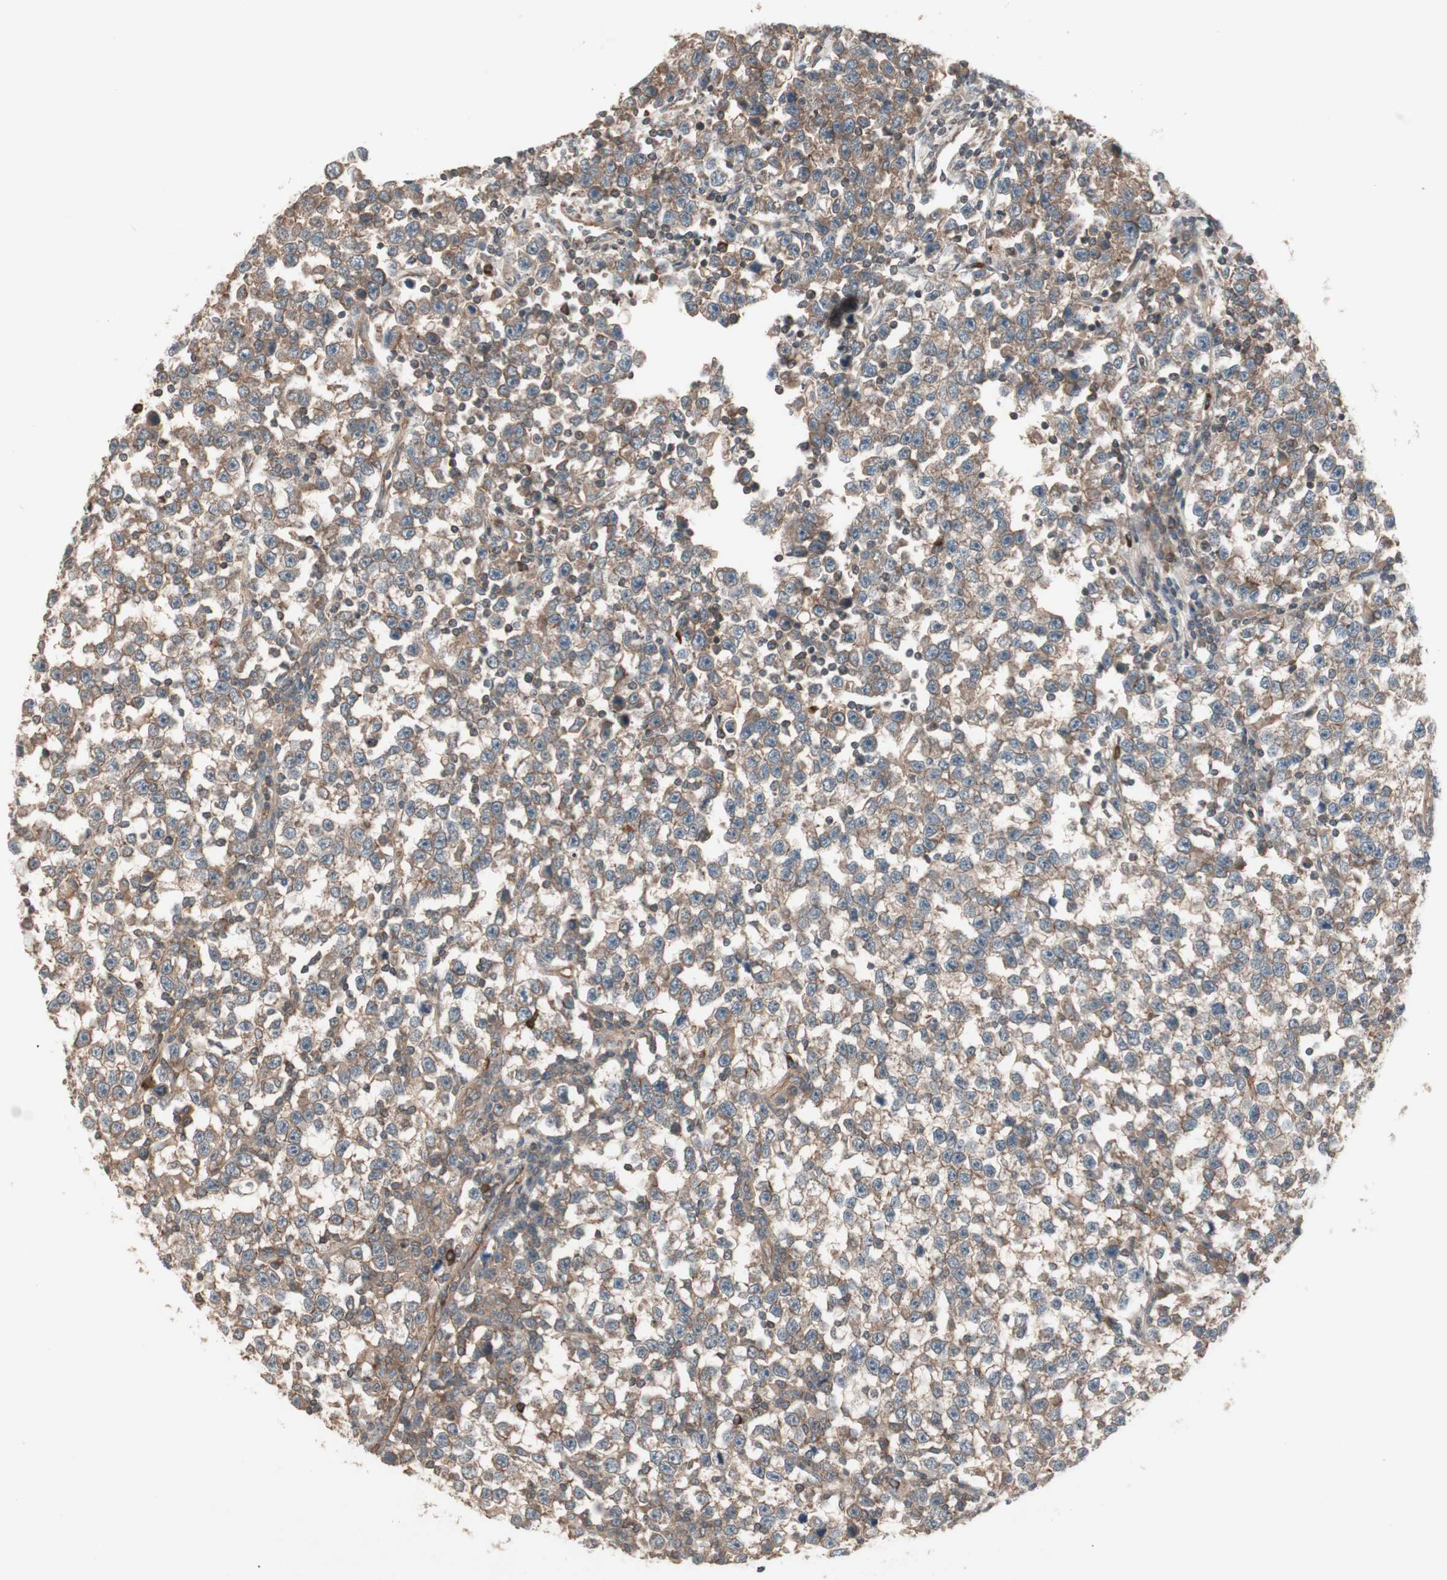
{"staining": {"intensity": "moderate", "quantity": ">75%", "location": "cytoplasmic/membranous"}, "tissue": "testis cancer", "cell_type": "Tumor cells", "image_type": "cancer", "snomed": [{"axis": "morphology", "description": "Seminoma, NOS"}, {"axis": "topography", "description": "Testis"}], "caption": "High-magnification brightfield microscopy of seminoma (testis) stained with DAB (brown) and counterstained with hematoxylin (blue). tumor cells exhibit moderate cytoplasmic/membranous staining is appreciated in approximately>75% of cells.", "gene": "TFPI", "patient": {"sex": "male", "age": 43}}